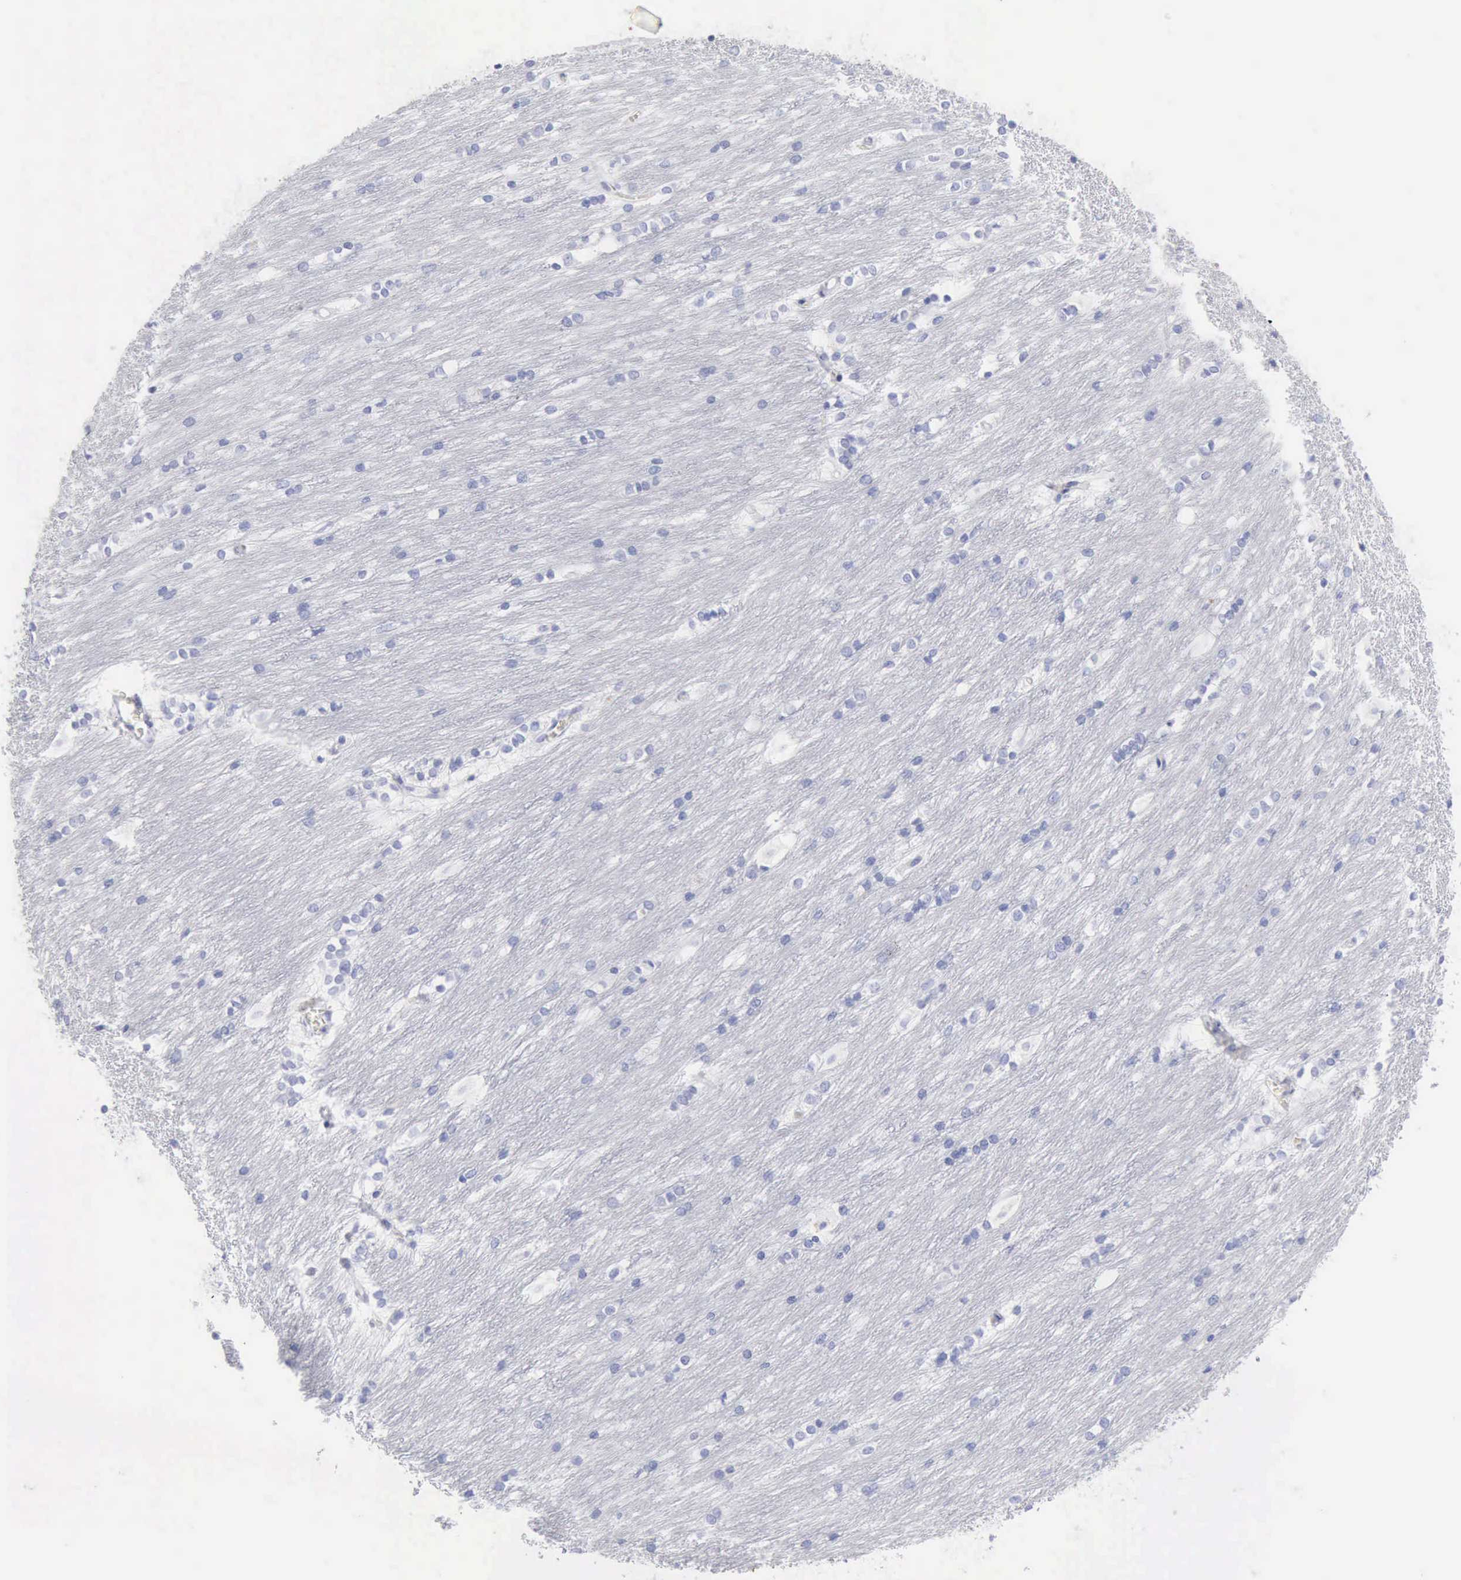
{"staining": {"intensity": "negative", "quantity": "none", "location": "none"}, "tissue": "caudate", "cell_type": "Glial cells", "image_type": "normal", "snomed": [{"axis": "morphology", "description": "Normal tissue, NOS"}, {"axis": "topography", "description": "Lateral ventricle wall"}], "caption": "DAB immunohistochemical staining of unremarkable caudate reveals no significant staining in glial cells. Nuclei are stained in blue.", "gene": "KRT5", "patient": {"sex": "female", "age": 19}}